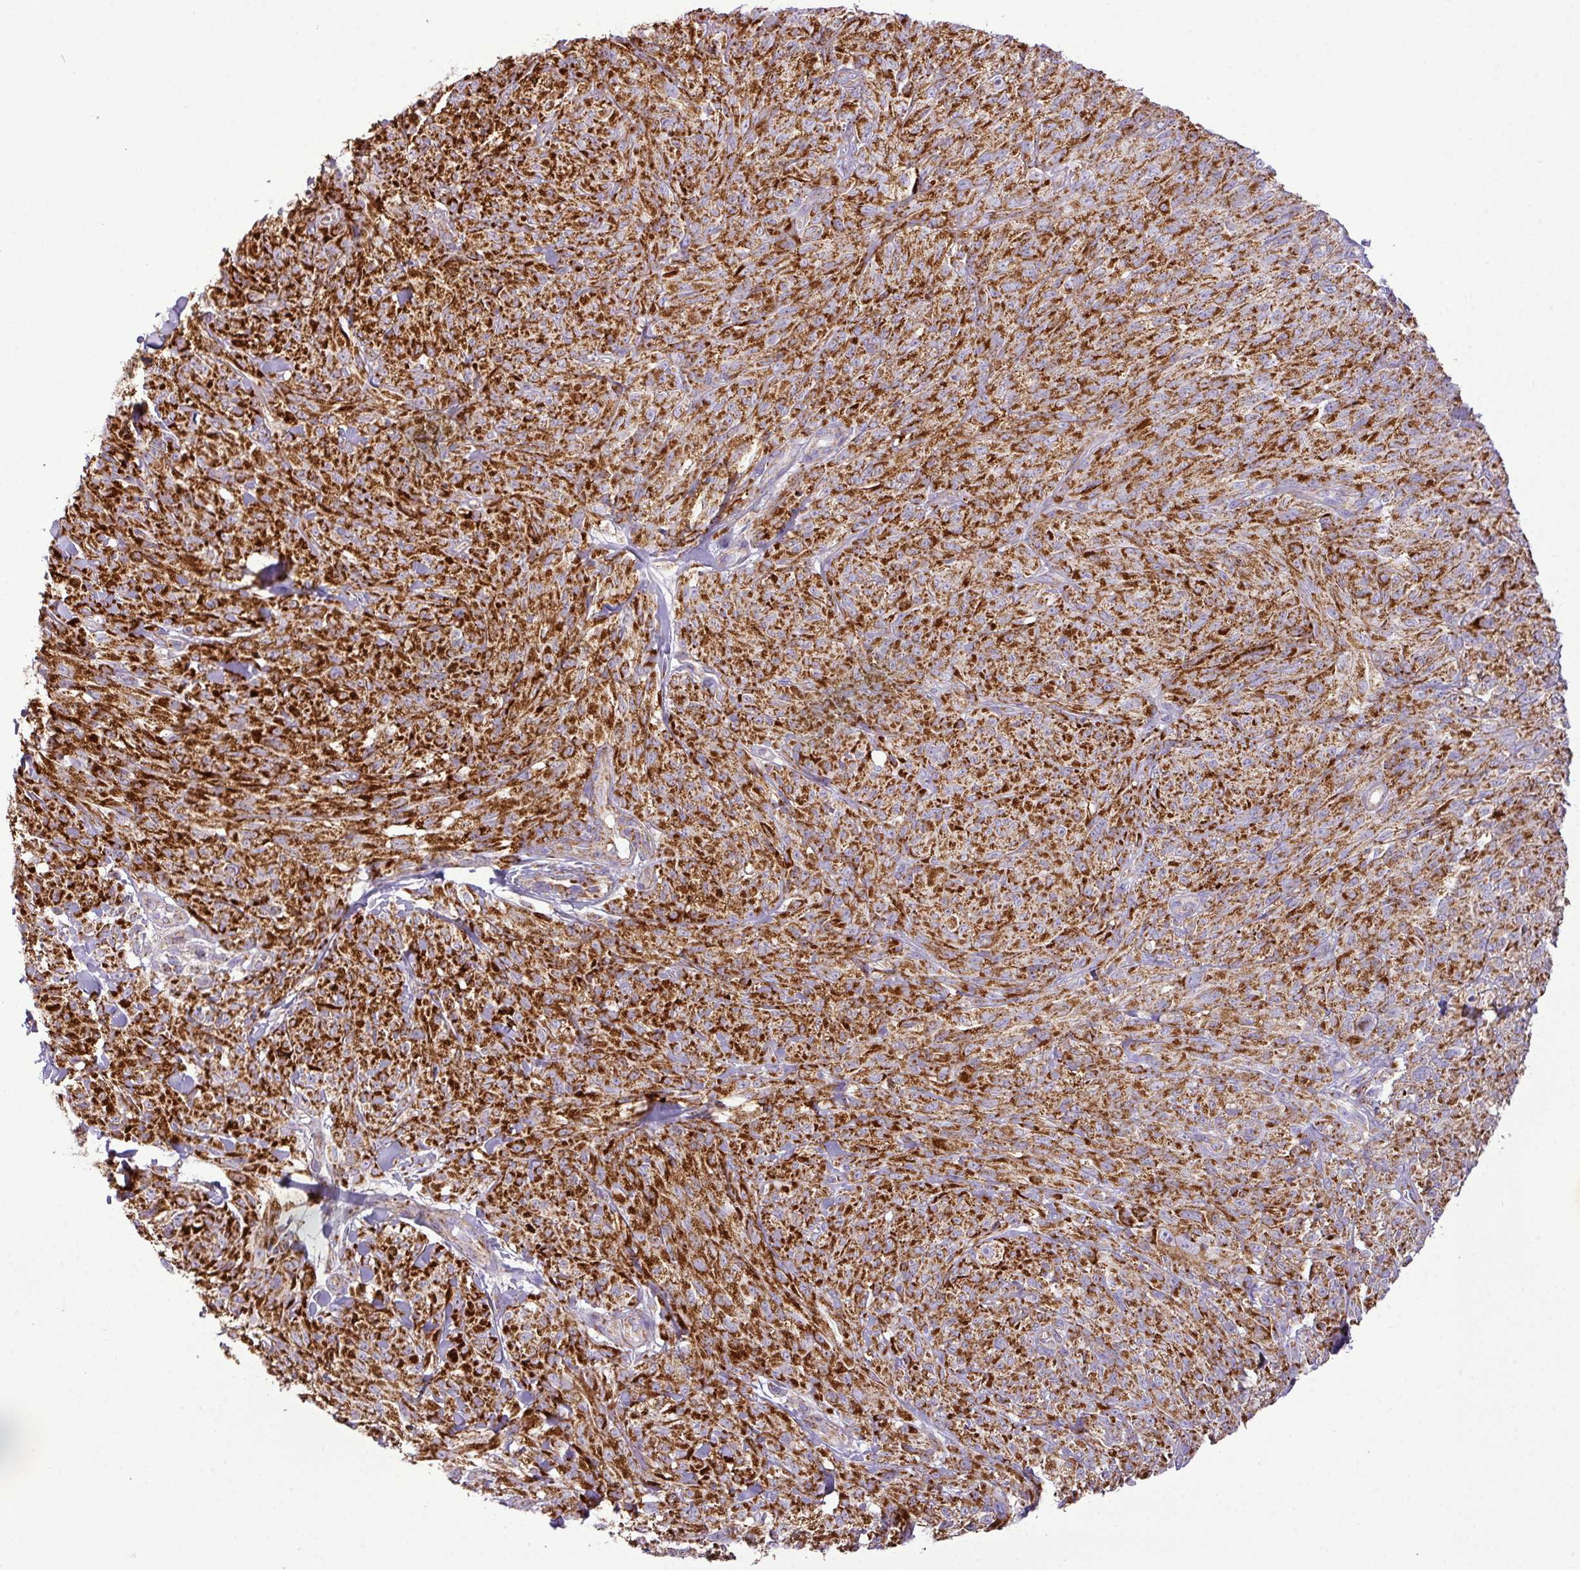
{"staining": {"intensity": "strong", "quantity": ">75%", "location": "cytoplasmic/membranous"}, "tissue": "melanoma", "cell_type": "Tumor cells", "image_type": "cancer", "snomed": [{"axis": "morphology", "description": "Malignant melanoma, NOS"}, {"axis": "topography", "description": "Skin of upper arm"}], "caption": "Protein analysis of malignant melanoma tissue exhibits strong cytoplasmic/membranous staining in approximately >75% of tumor cells. The protein is stained brown, and the nuclei are stained in blue (DAB IHC with brightfield microscopy, high magnification).", "gene": "ZNF81", "patient": {"sex": "female", "age": 65}}